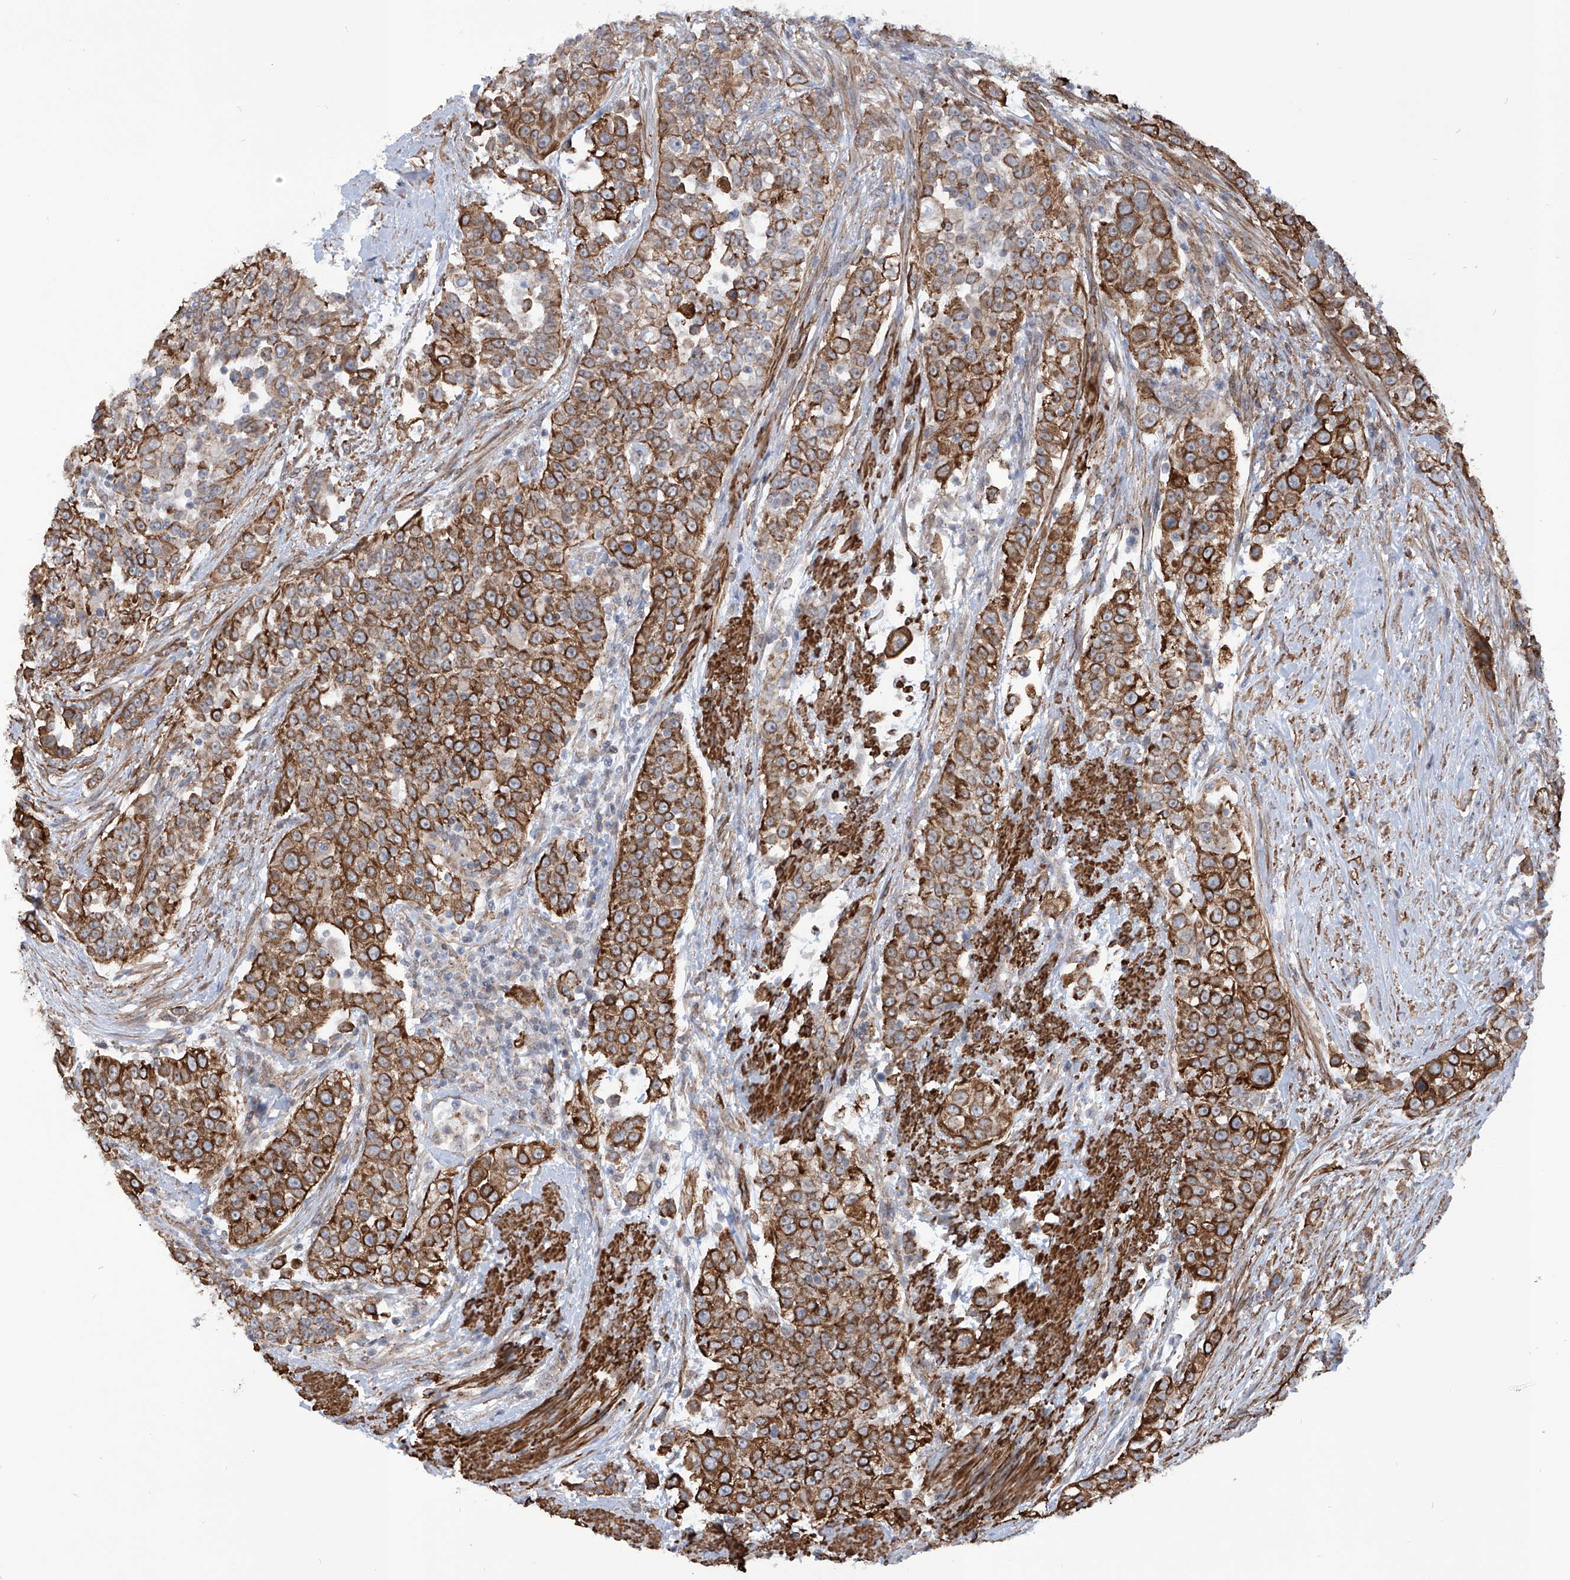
{"staining": {"intensity": "strong", "quantity": ">75%", "location": "cytoplasmic/membranous"}, "tissue": "urothelial cancer", "cell_type": "Tumor cells", "image_type": "cancer", "snomed": [{"axis": "morphology", "description": "Urothelial carcinoma, High grade"}, {"axis": "topography", "description": "Urinary bladder"}], "caption": "Immunohistochemical staining of human urothelial cancer shows strong cytoplasmic/membranous protein positivity in approximately >75% of tumor cells.", "gene": "ZNF490", "patient": {"sex": "female", "age": 80}}